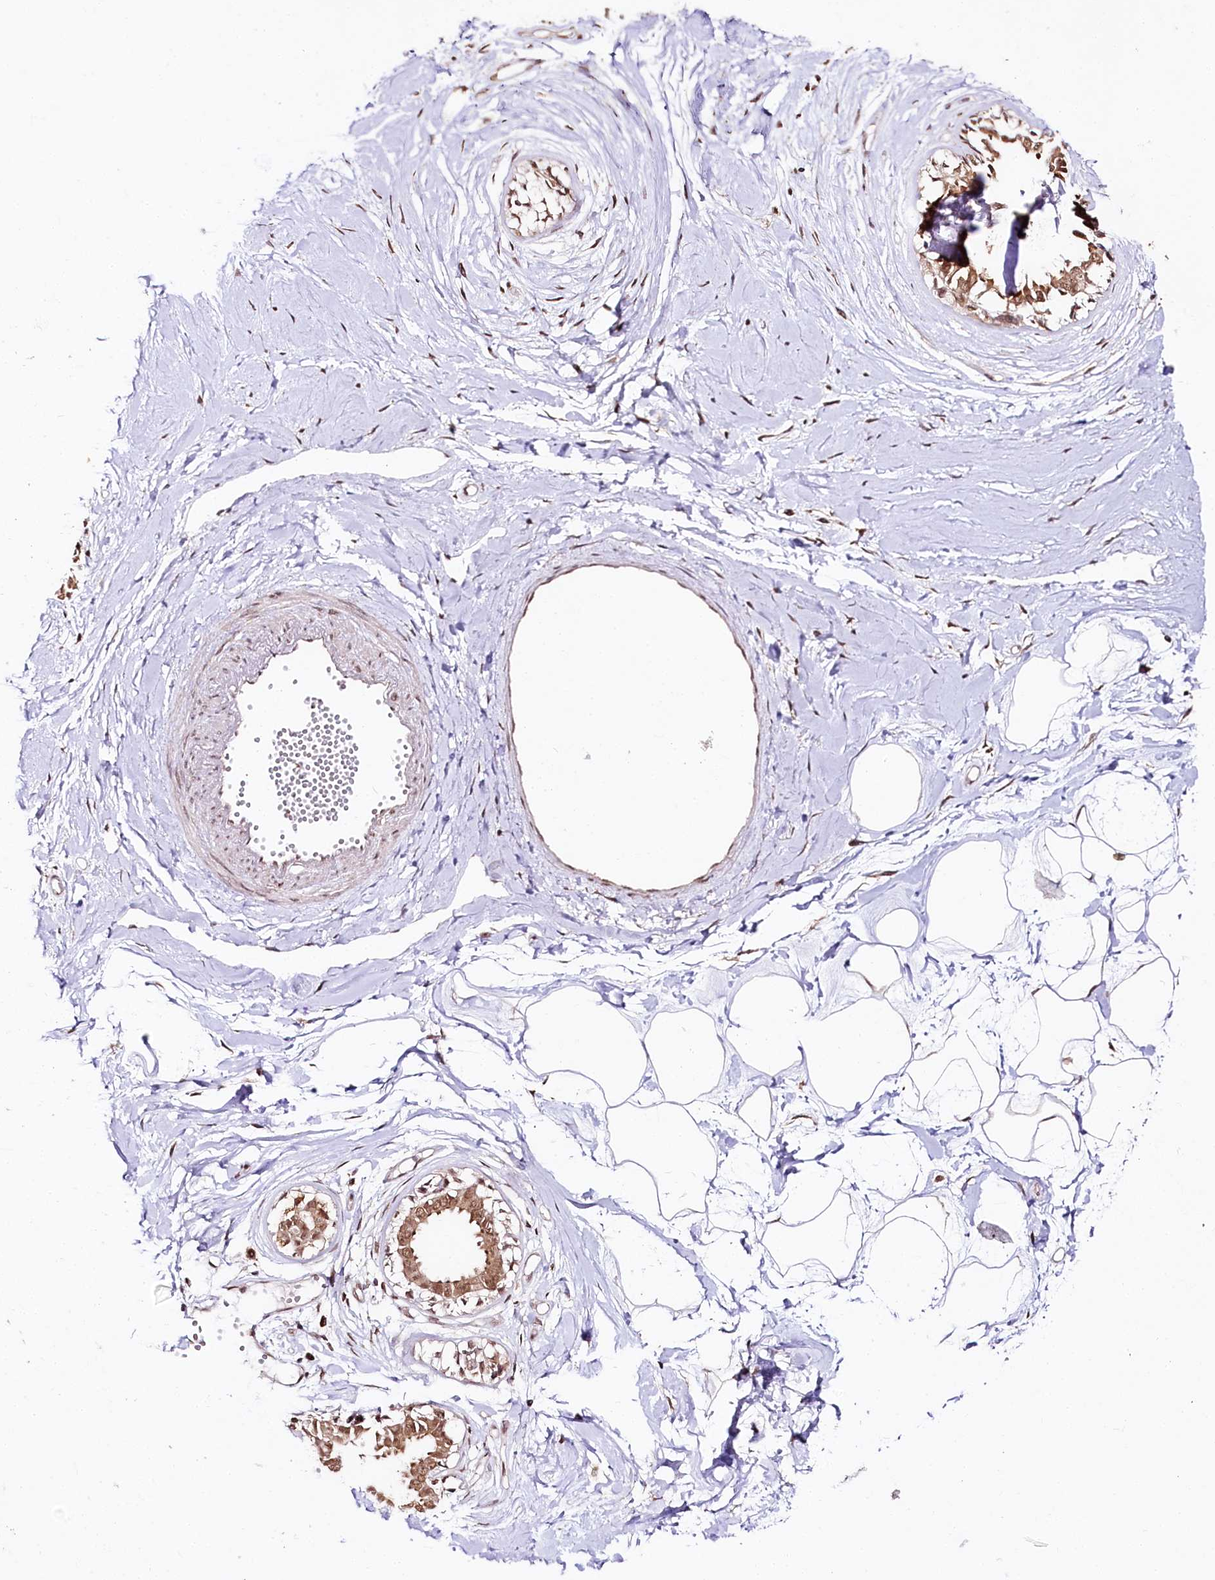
{"staining": {"intensity": "moderate", "quantity": ">75%", "location": "cytoplasmic/membranous,nuclear"}, "tissue": "breast", "cell_type": "Adipocytes", "image_type": "normal", "snomed": [{"axis": "morphology", "description": "Normal tissue, NOS"}, {"axis": "topography", "description": "Breast"}], "caption": "IHC histopathology image of benign human breast stained for a protein (brown), which exhibits medium levels of moderate cytoplasmic/membranous,nuclear positivity in approximately >75% of adipocytes.", "gene": "CNPY2", "patient": {"sex": "female", "age": 45}}